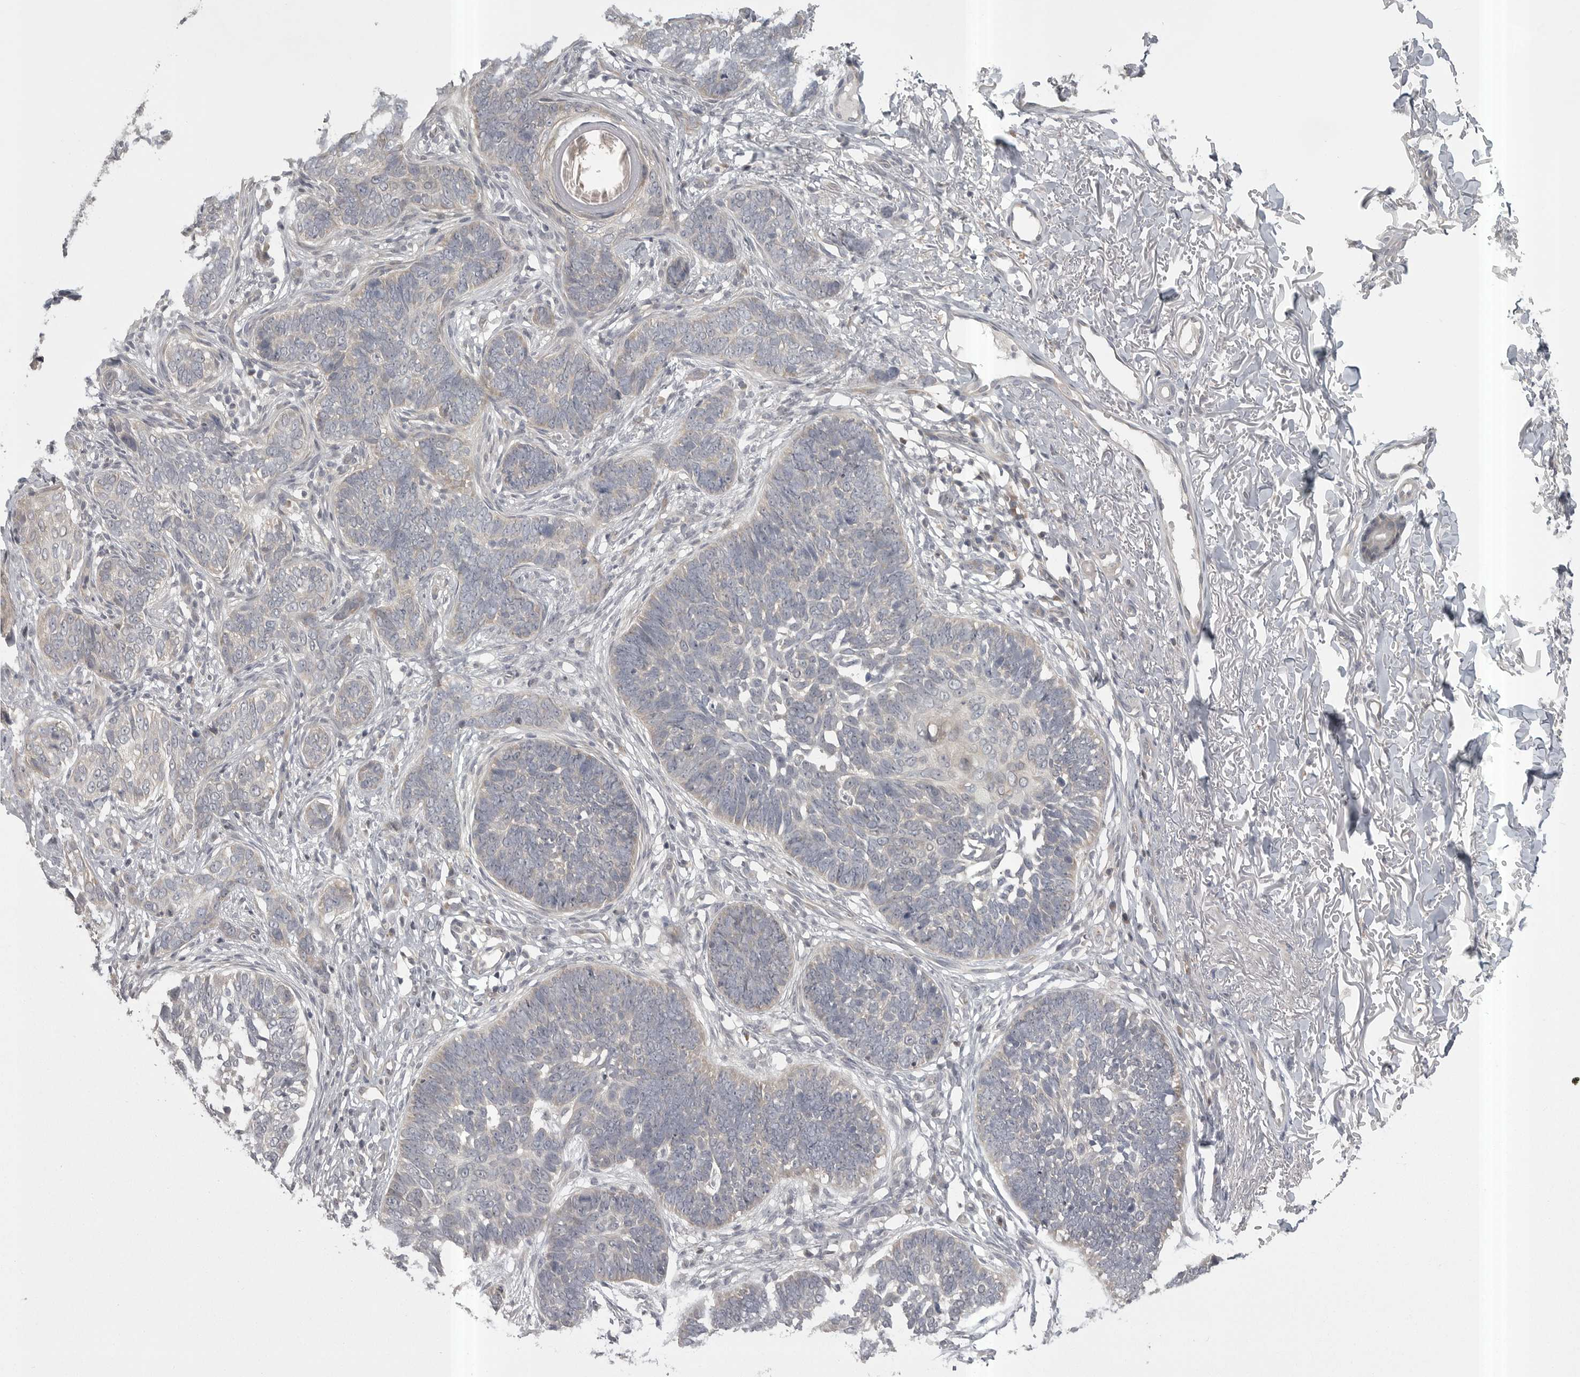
{"staining": {"intensity": "negative", "quantity": "none", "location": "none"}, "tissue": "skin cancer", "cell_type": "Tumor cells", "image_type": "cancer", "snomed": [{"axis": "morphology", "description": "Normal tissue, NOS"}, {"axis": "morphology", "description": "Basal cell carcinoma"}, {"axis": "topography", "description": "Skin"}], "caption": "Tumor cells are negative for protein expression in human skin cancer.", "gene": "PHF13", "patient": {"sex": "male", "age": 77}}